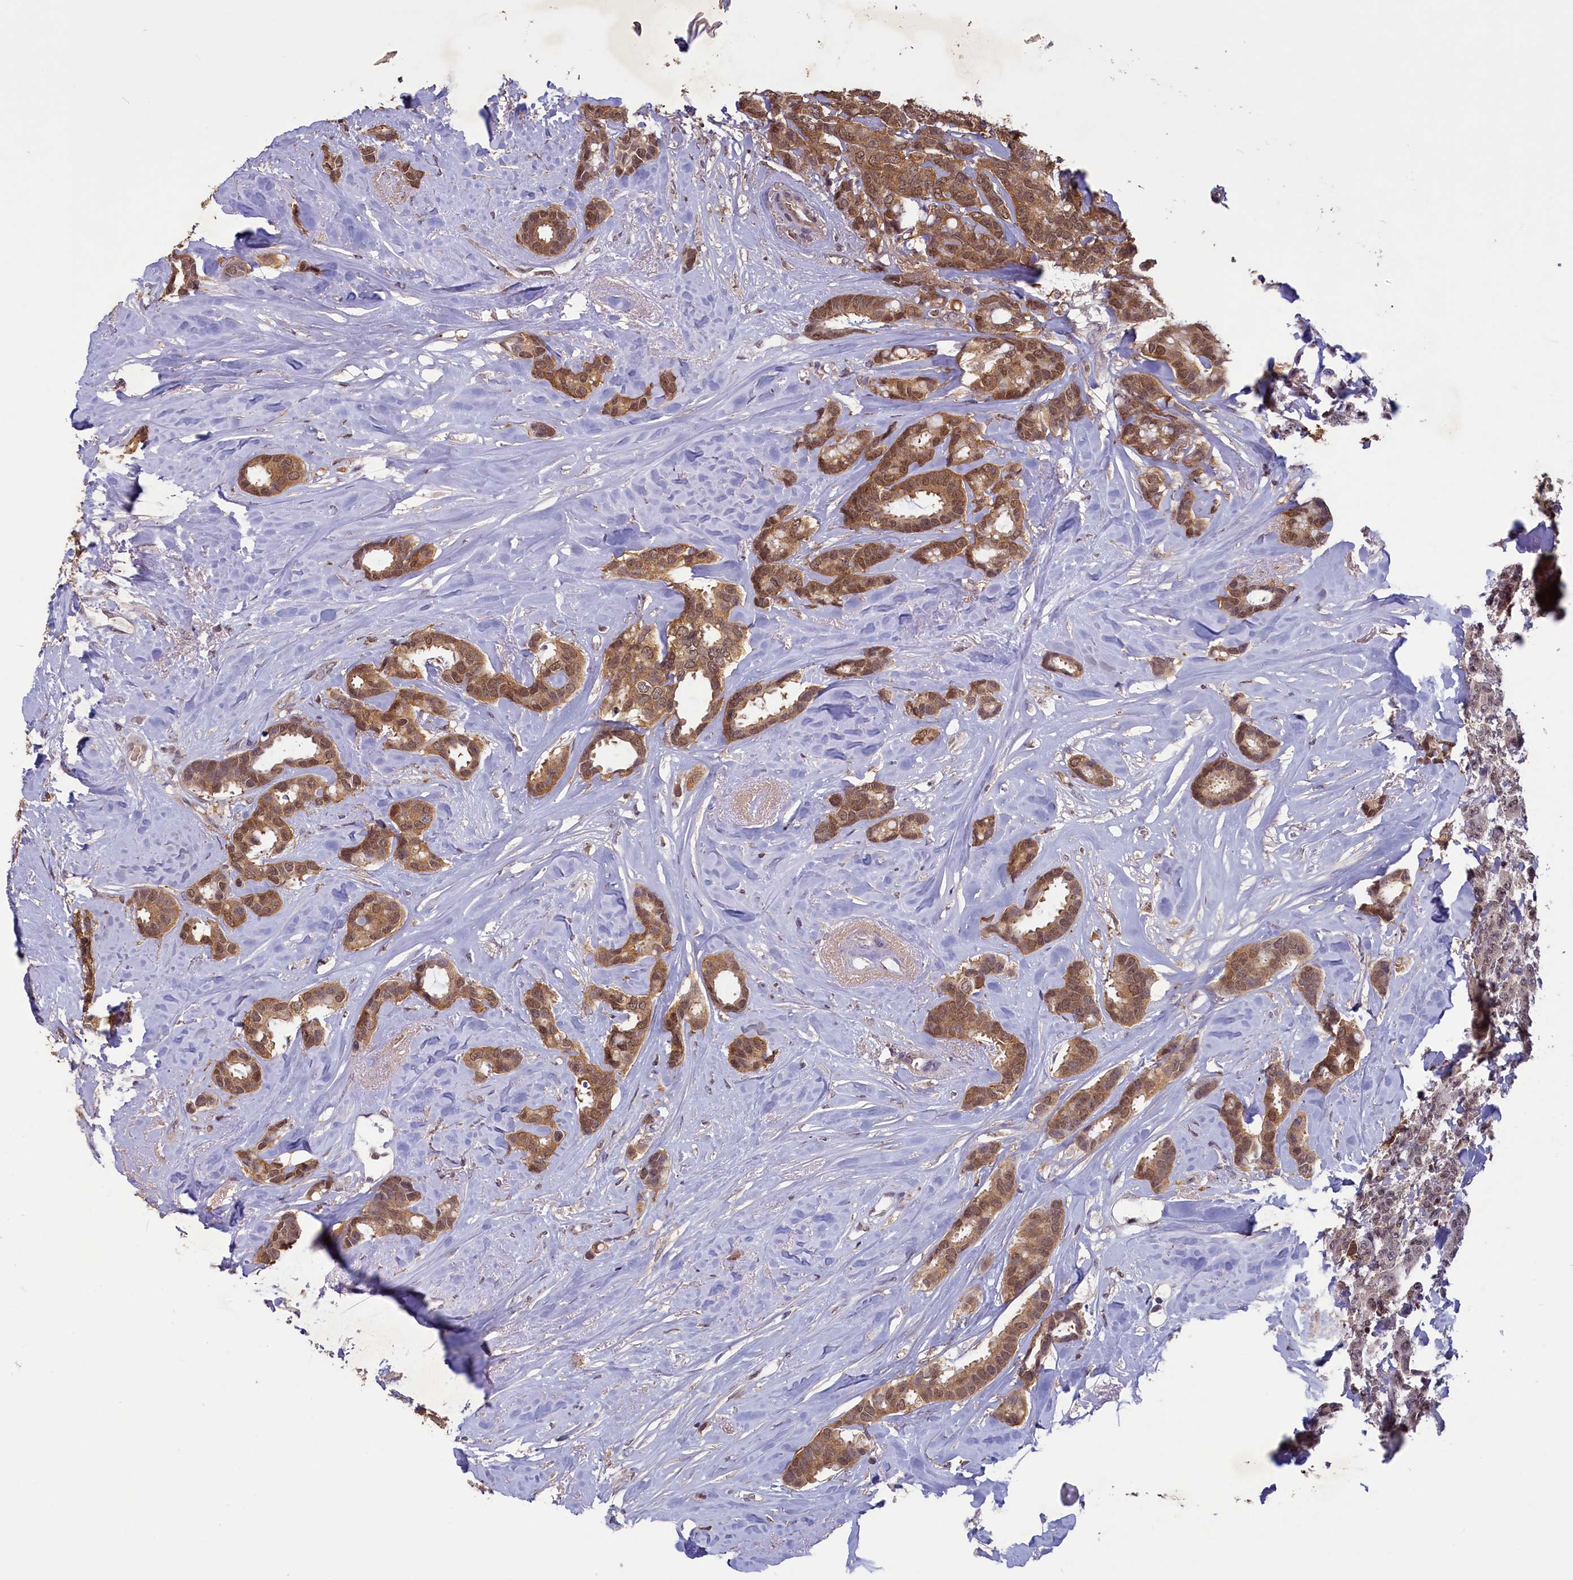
{"staining": {"intensity": "moderate", "quantity": ">75%", "location": "cytoplasmic/membranous,nuclear"}, "tissue": "breast cancer", "cell_type": "Tumor cells", "image_type": "cancer", "snomed": [{"axis": "morphology", "description": "Duct carcinoma"}, {"axis": "topography", "description": "Breast"}], "caption": "Immunohistochemistry (DAB (3,3'-diaminobenzidine)) staining of breast intraductal carcinoma demonstrates moderate cytoplasmic/membranous and nuclear protein staining in about >75% of tumor cells.", "gene": "NUBP1", "patient": {"sex": "female", "age": 87}}